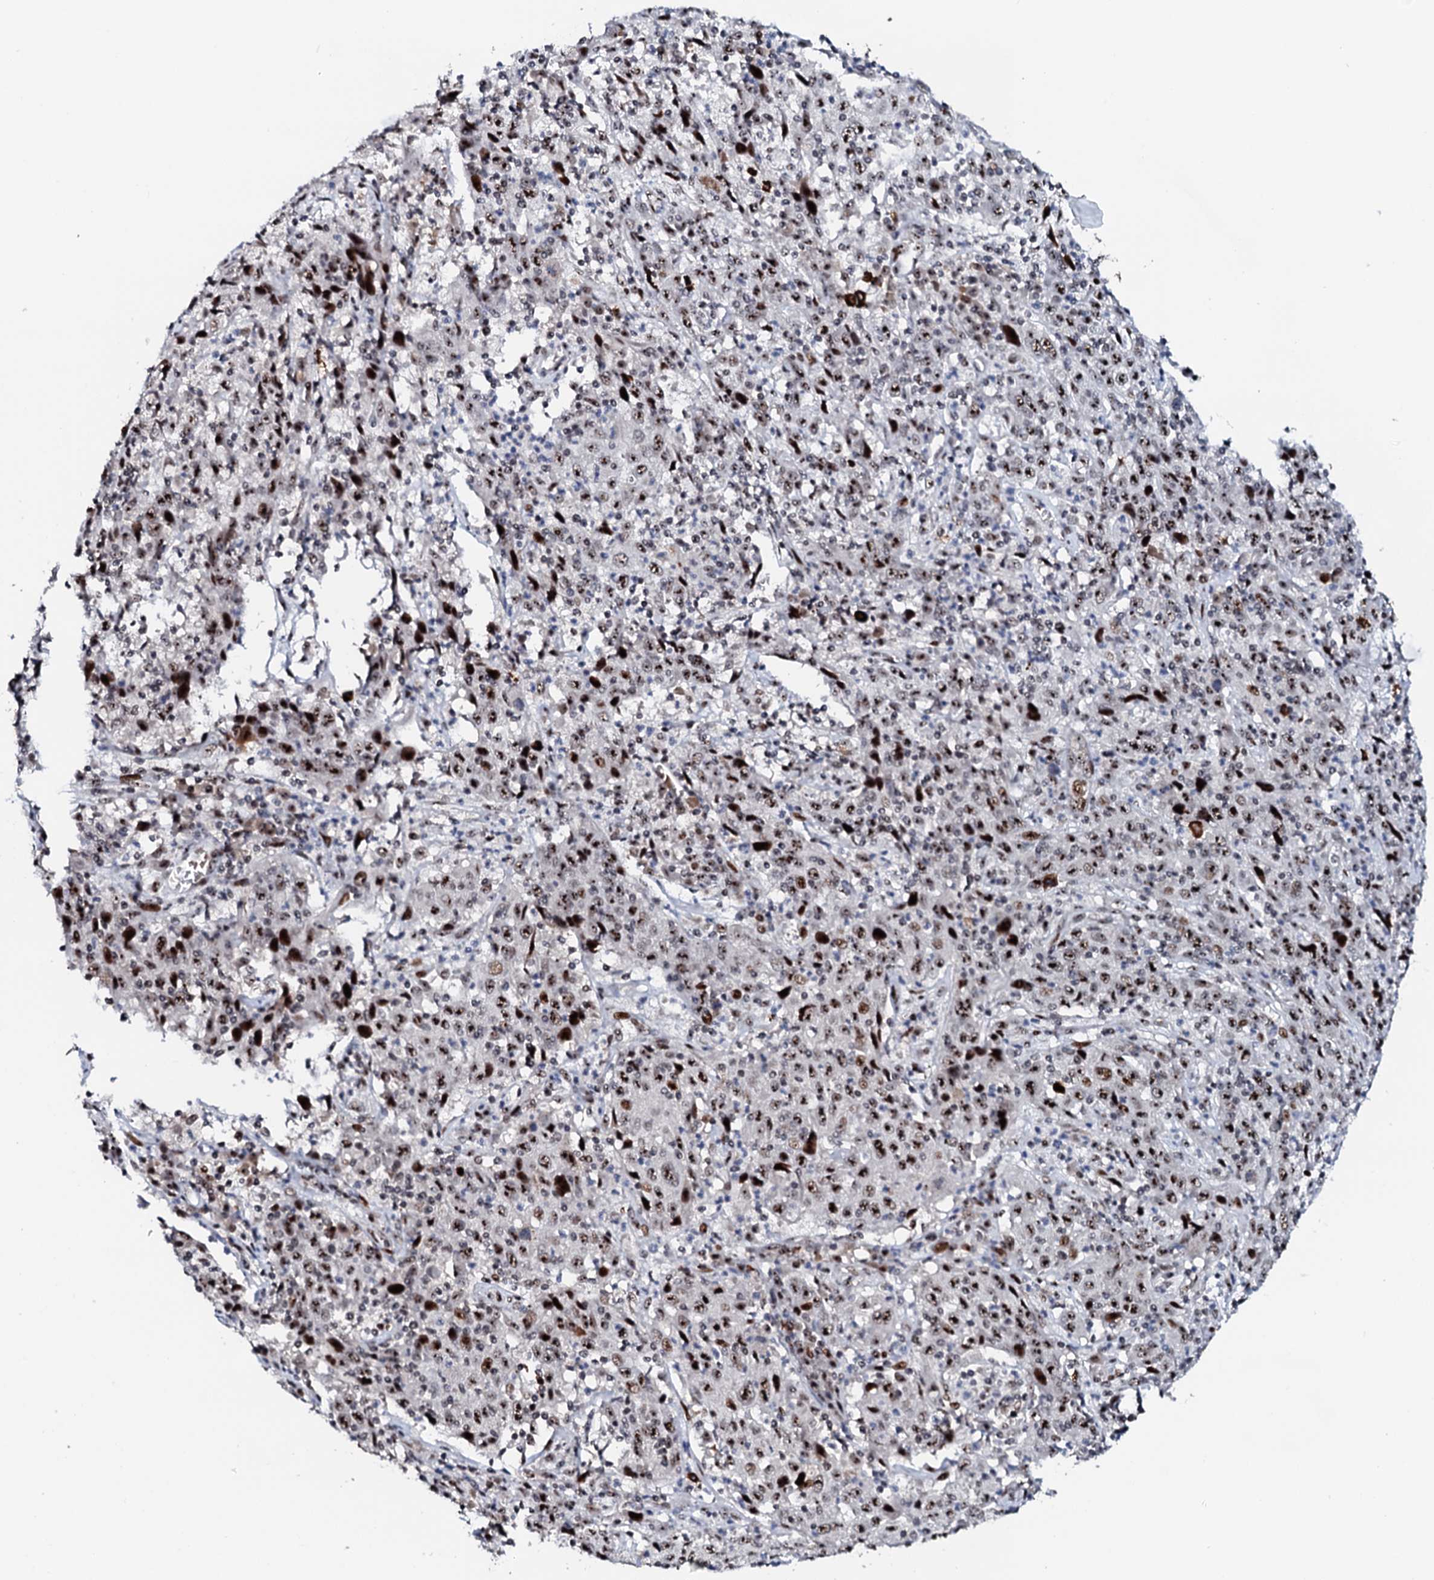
{"staining": {"intensity": "moderate", "quantity": ">75%", "location": "nuclear"}, "tissue": "cervical cancer", "cell_type": "Tumor cells", "image_type": "cancer", "snomed": [{"axis": "morphology", "description": "Squamous cell carcinoma, NOS"}, {"axis": "topography", "description": "Cervix"}], "caption": "The photomicrograph exhibits a brown stain indicating the presence of a protein in the nuclear of tumor cells in cervical squamous cell carcinoma.", "gene": "NEUROG3", "patient": {"sex": "female", "age": 46}}